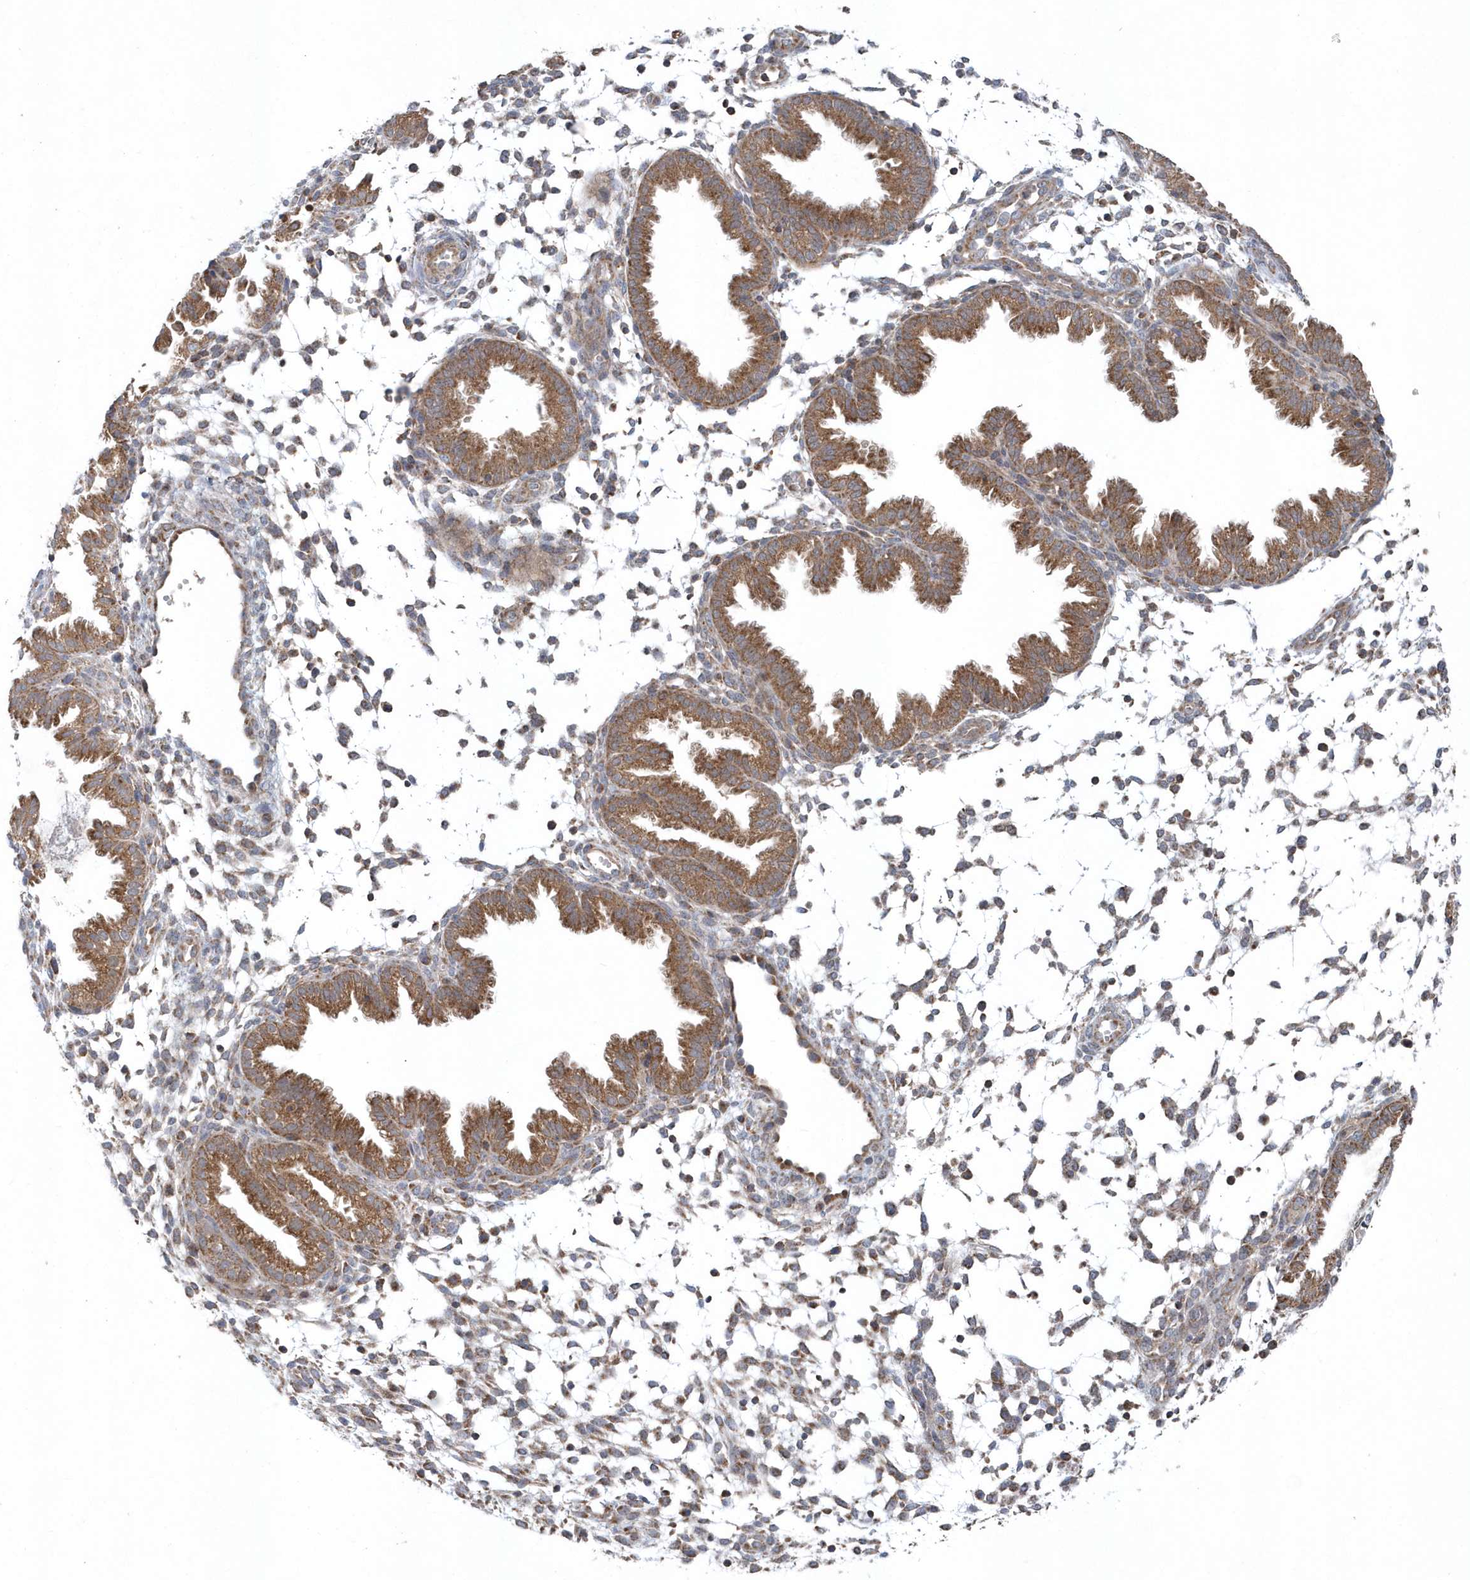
{"staining": {"intensity": "moderate", "quantity": "25%-75%", "location": "cytoplasmic/membranous"}, "tissue": "endometrium", "cell_type": "Cells in endometrial stroma", "image_type": "normal", "snomed": [{"axis": "morphology", "description": "Normal tissue, NOS"}, {"axis": "topography", "description": "Endometrium"}], "caption": "DAB (3,3'-diaminobenzidine) immunohistochemical staining of normal endometrium shows moderate cytoplasmic/membranous protein staining in approximately 25%-75% of cells in endometrial stroma.", "gene": "PPP1R7", "patient": {"sex": "female", "age": 33}}